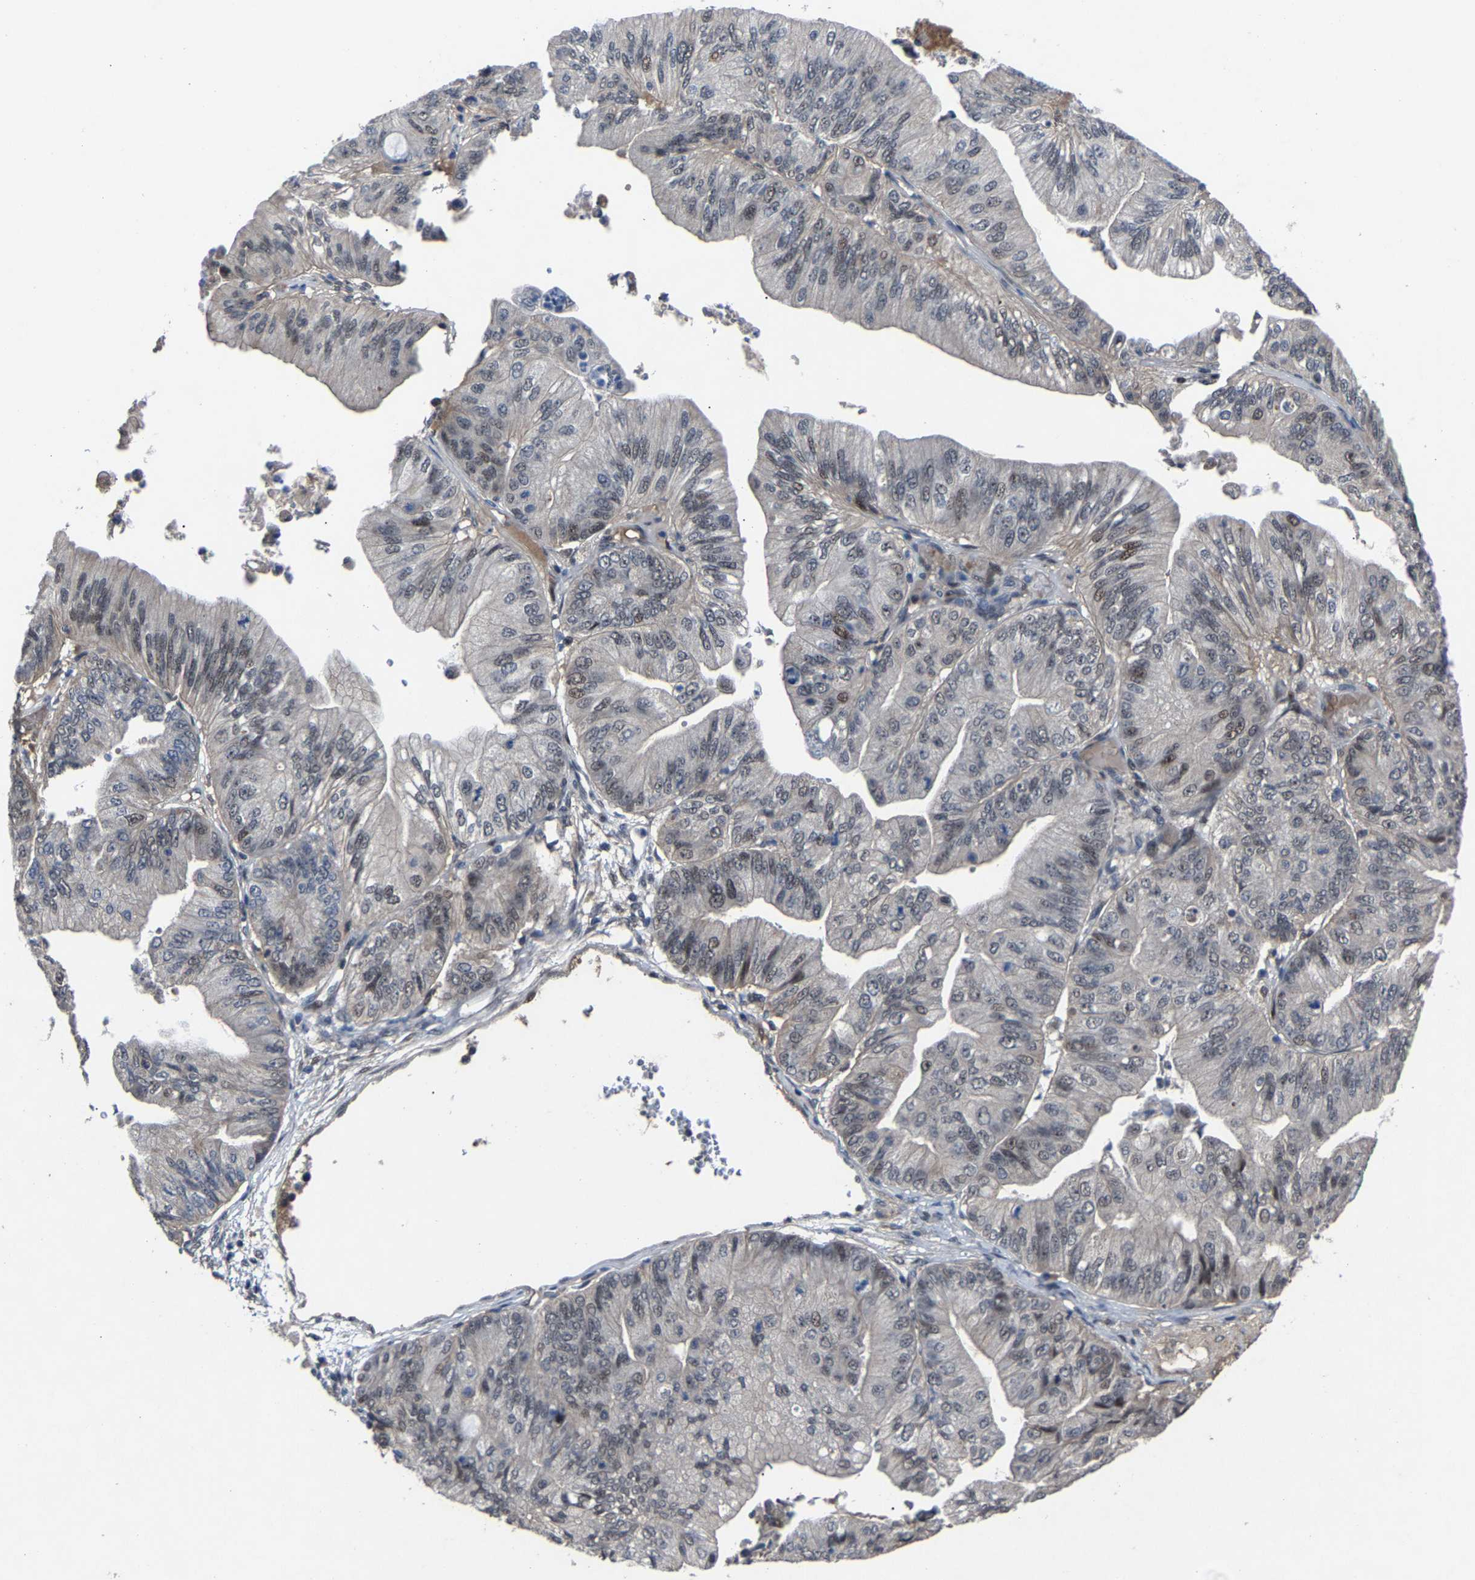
{"staining": {"intensity": "weak", "quantity": "<25%", "location": "nuclear"}, "tissue": "ovarian cancer", "cell_type": "Tumor cells", "image_type": "cancer", "snomed": [{"axis": "morphology", "description": "Cystadenocarcinoma, mucinous, NOS"}, {"axis": "topography", "description": "Ovary"}], "caption": "This is an immunohistochemistry micrograph of ovarian cancer (mucinous cystadenocarcinoma). There is no staining in tumor cells.", "gene": "LSM8", "patient": {"sex": "female", "age": 61}}